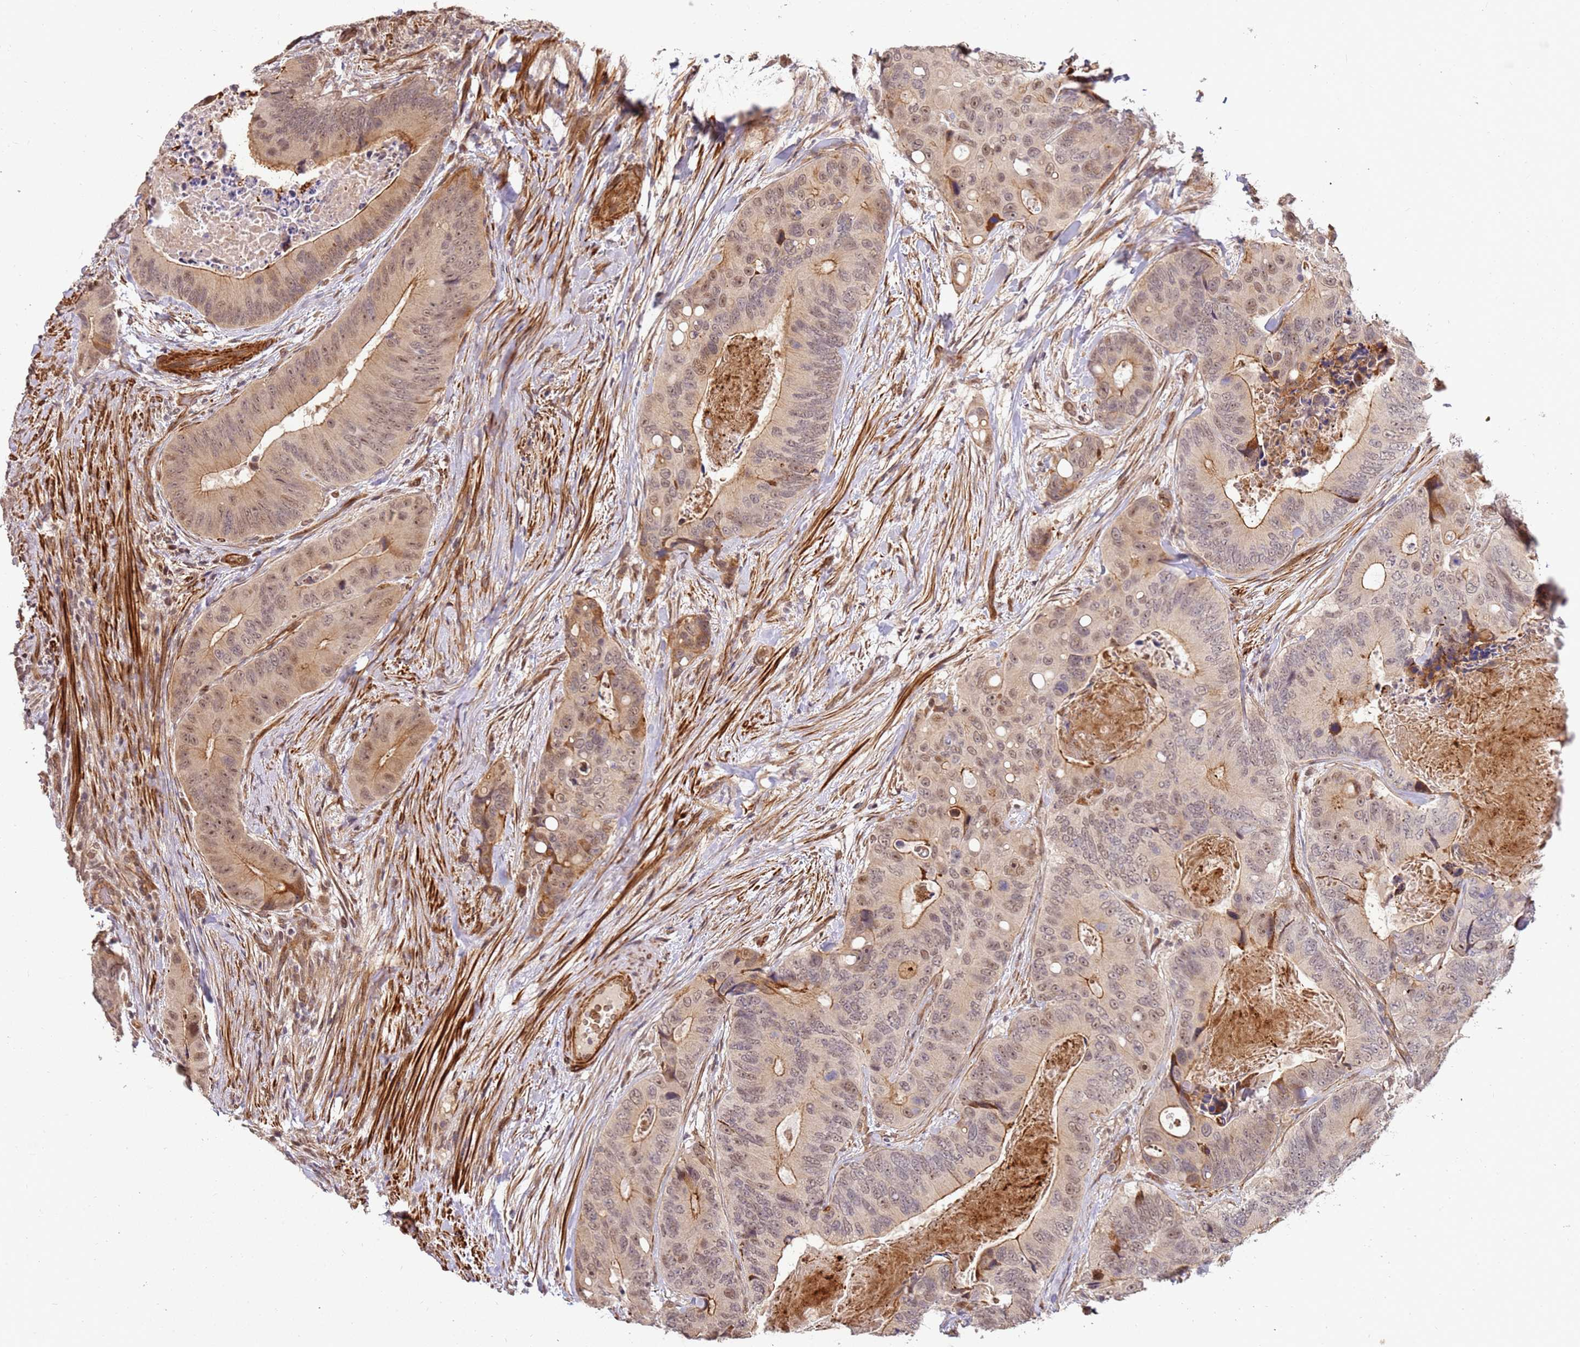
{"staining": {"intensity": "weak", "quantity": ">75%", "location": "cytoplasmic/membranous,nuclear"}, "tissue": "colorectal cancer", "cell_type": "Tumor cells", "image_type": "cancer", "snomed": [{"axis": "morphology", "description": "Adenocarcinoma, NOS"}, {"axis": "topography", "description": "Colon"}], "caption": "There is low levels of weak cytoplasmic/membranous and nuclear staining in tumor cells of adenocarcinoma (colorectal), as demonstrated by immunohistochemical staining (brown color).", "gene": "ST18", "patient": {"sex": "male", "age": 84}}